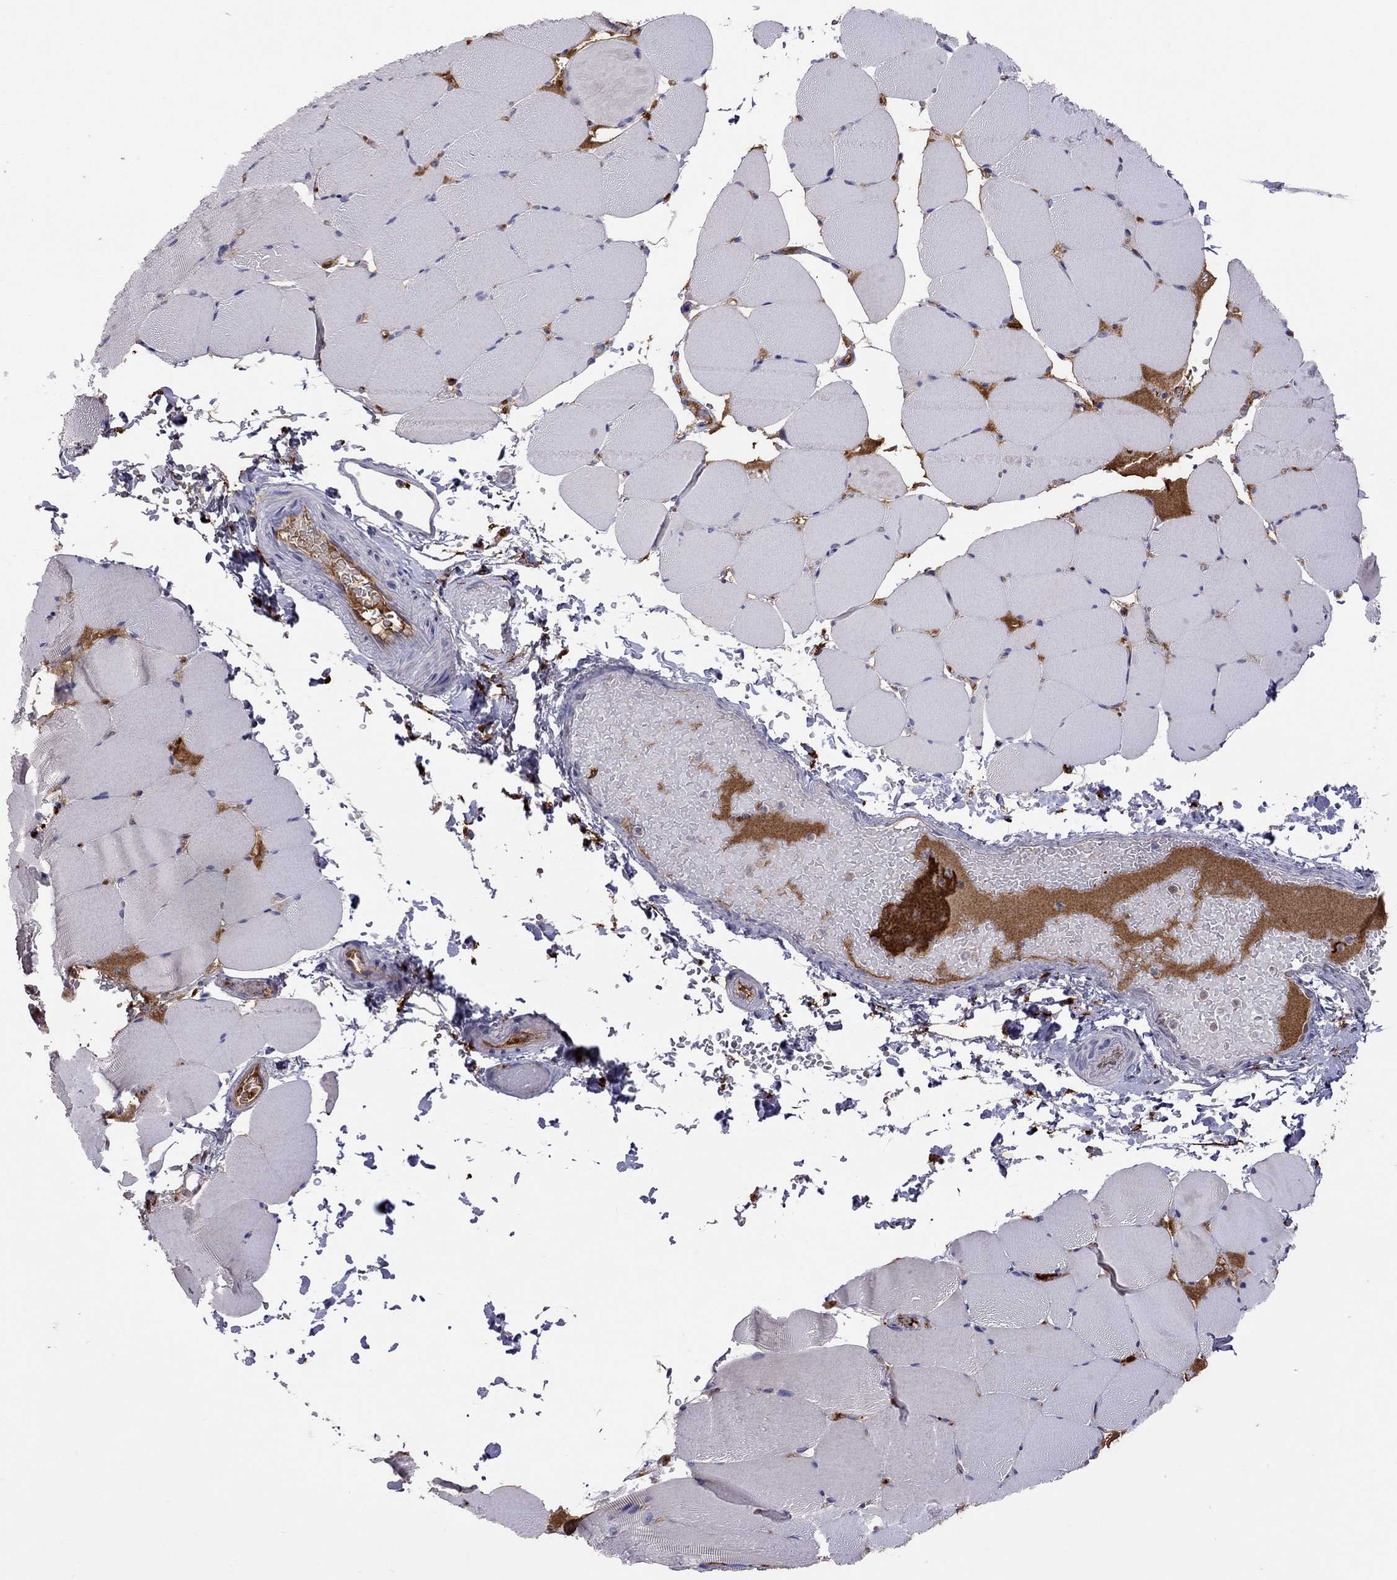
{"staining": {"intensity": "negative", "quantity": "none", "location": "none"}, "tissue": "skeletal muscle", "cell_type": "Myocytes", "image_type": "normal", "snomed": [{"axis": "morphology", "description": "Normal tissue, NOS"}, {"axis": "topography", "description": "Skeletal muscle"}], "caption": "This is an immunohistochemistry histopathology image of normal human skeletal muscle. There is no staining in myocytes.", "gene": "SERPINA3", "patient": {"sex": "female", "age": 37}}